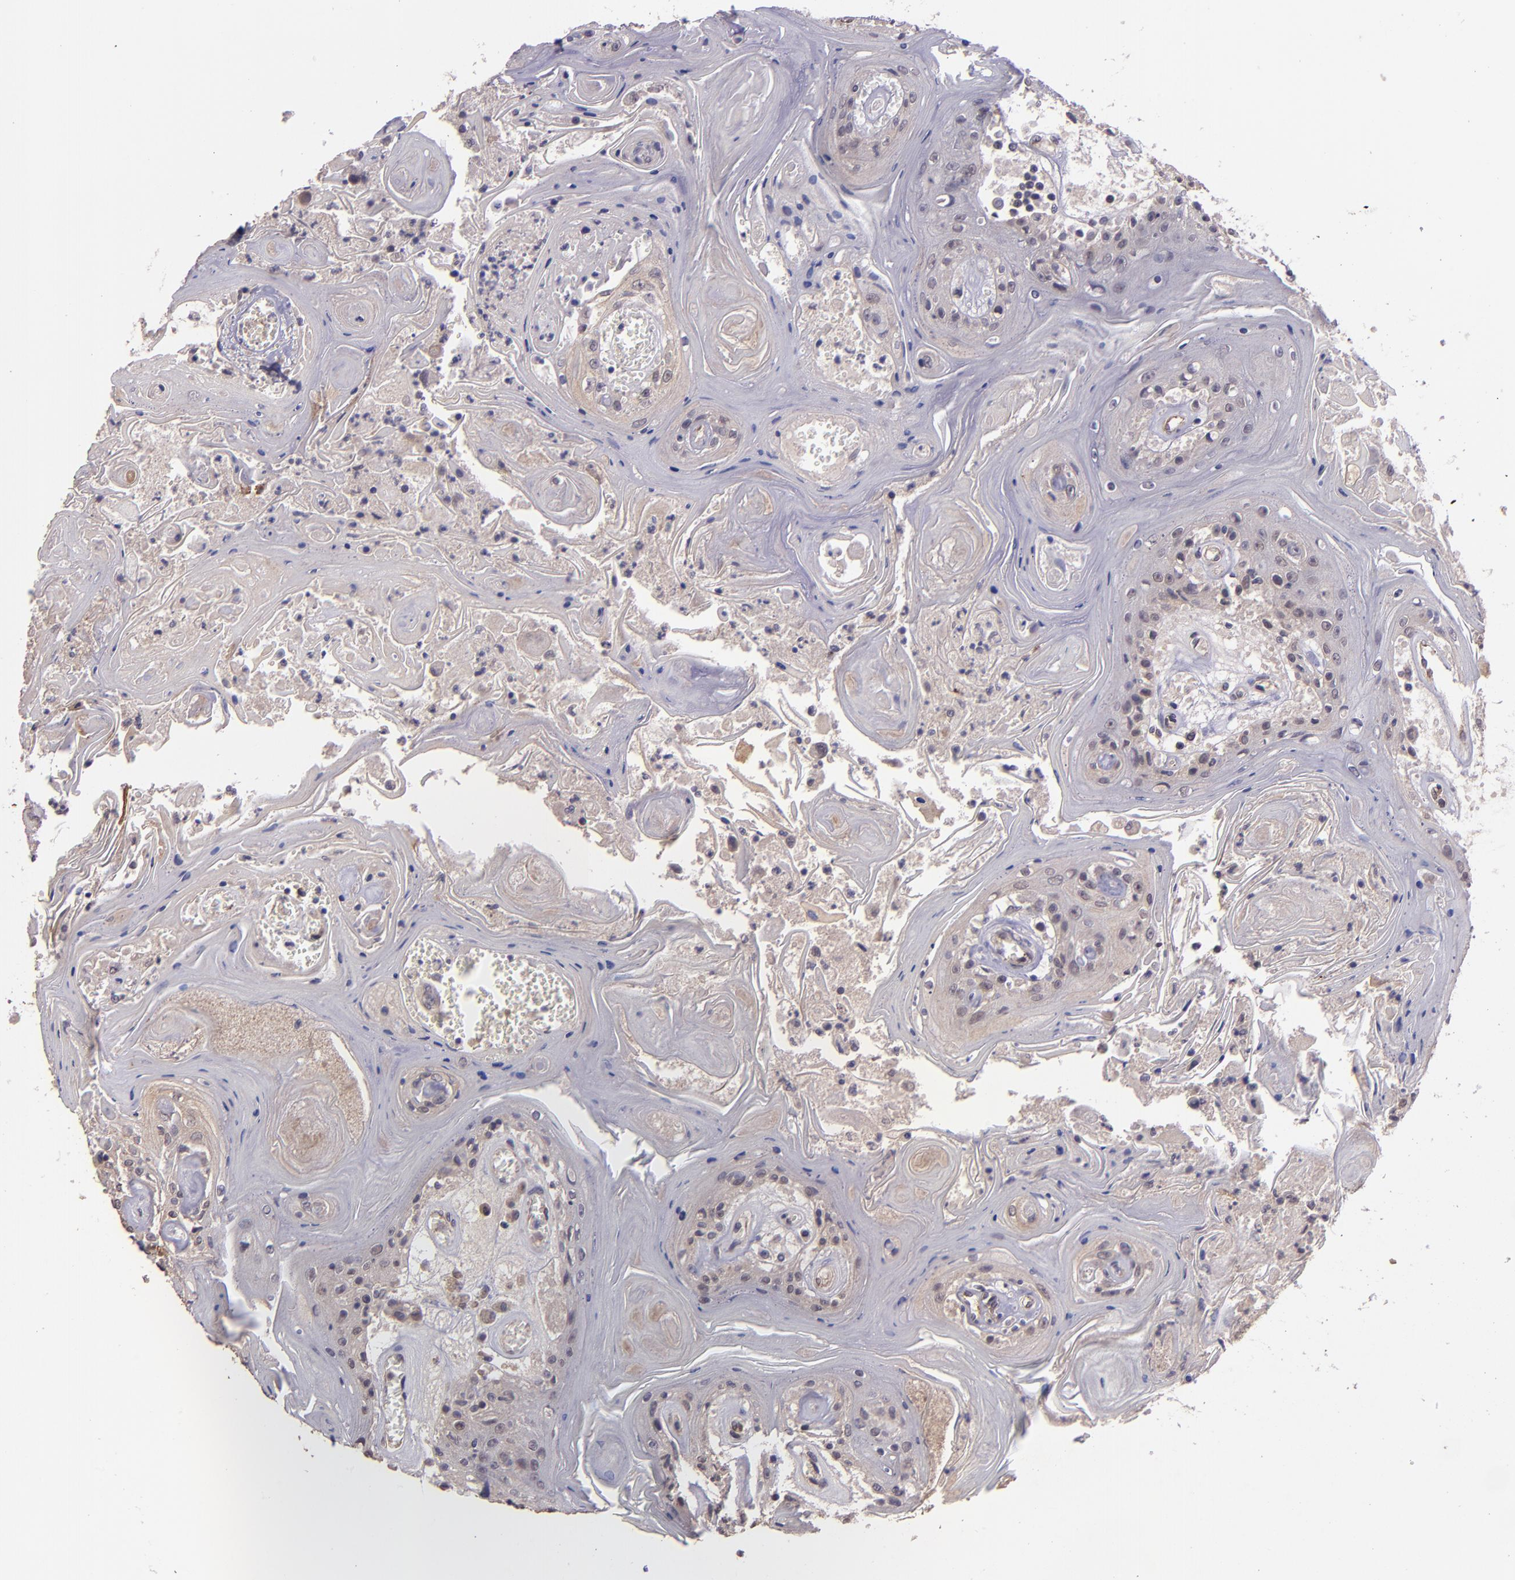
{"staining": {"intensity": "weak", "quantity": ">75%", "location": "cytoplasmic/membranous"}, "tissue": "head and neck cancer", "cell_type": "Tumor cells", "image_type": "cancer", "snomed": [{"axis": "morphology", "description": "Squamous cell carcinoma, NOS"}, {"axis": "topography", "description": "Oral tissue"}, {"axis": "topography", "description": "Head-Neck"}], "caption": "Immunohistochemistry of human head and neck cancer (squamous cell carcinoma) displays low levels of weak cytoplasmic/membranous staining in approximately >75% of tumor cells.", "gene": "TAF7L", "patient": {"sex": "female", "age": 76}}